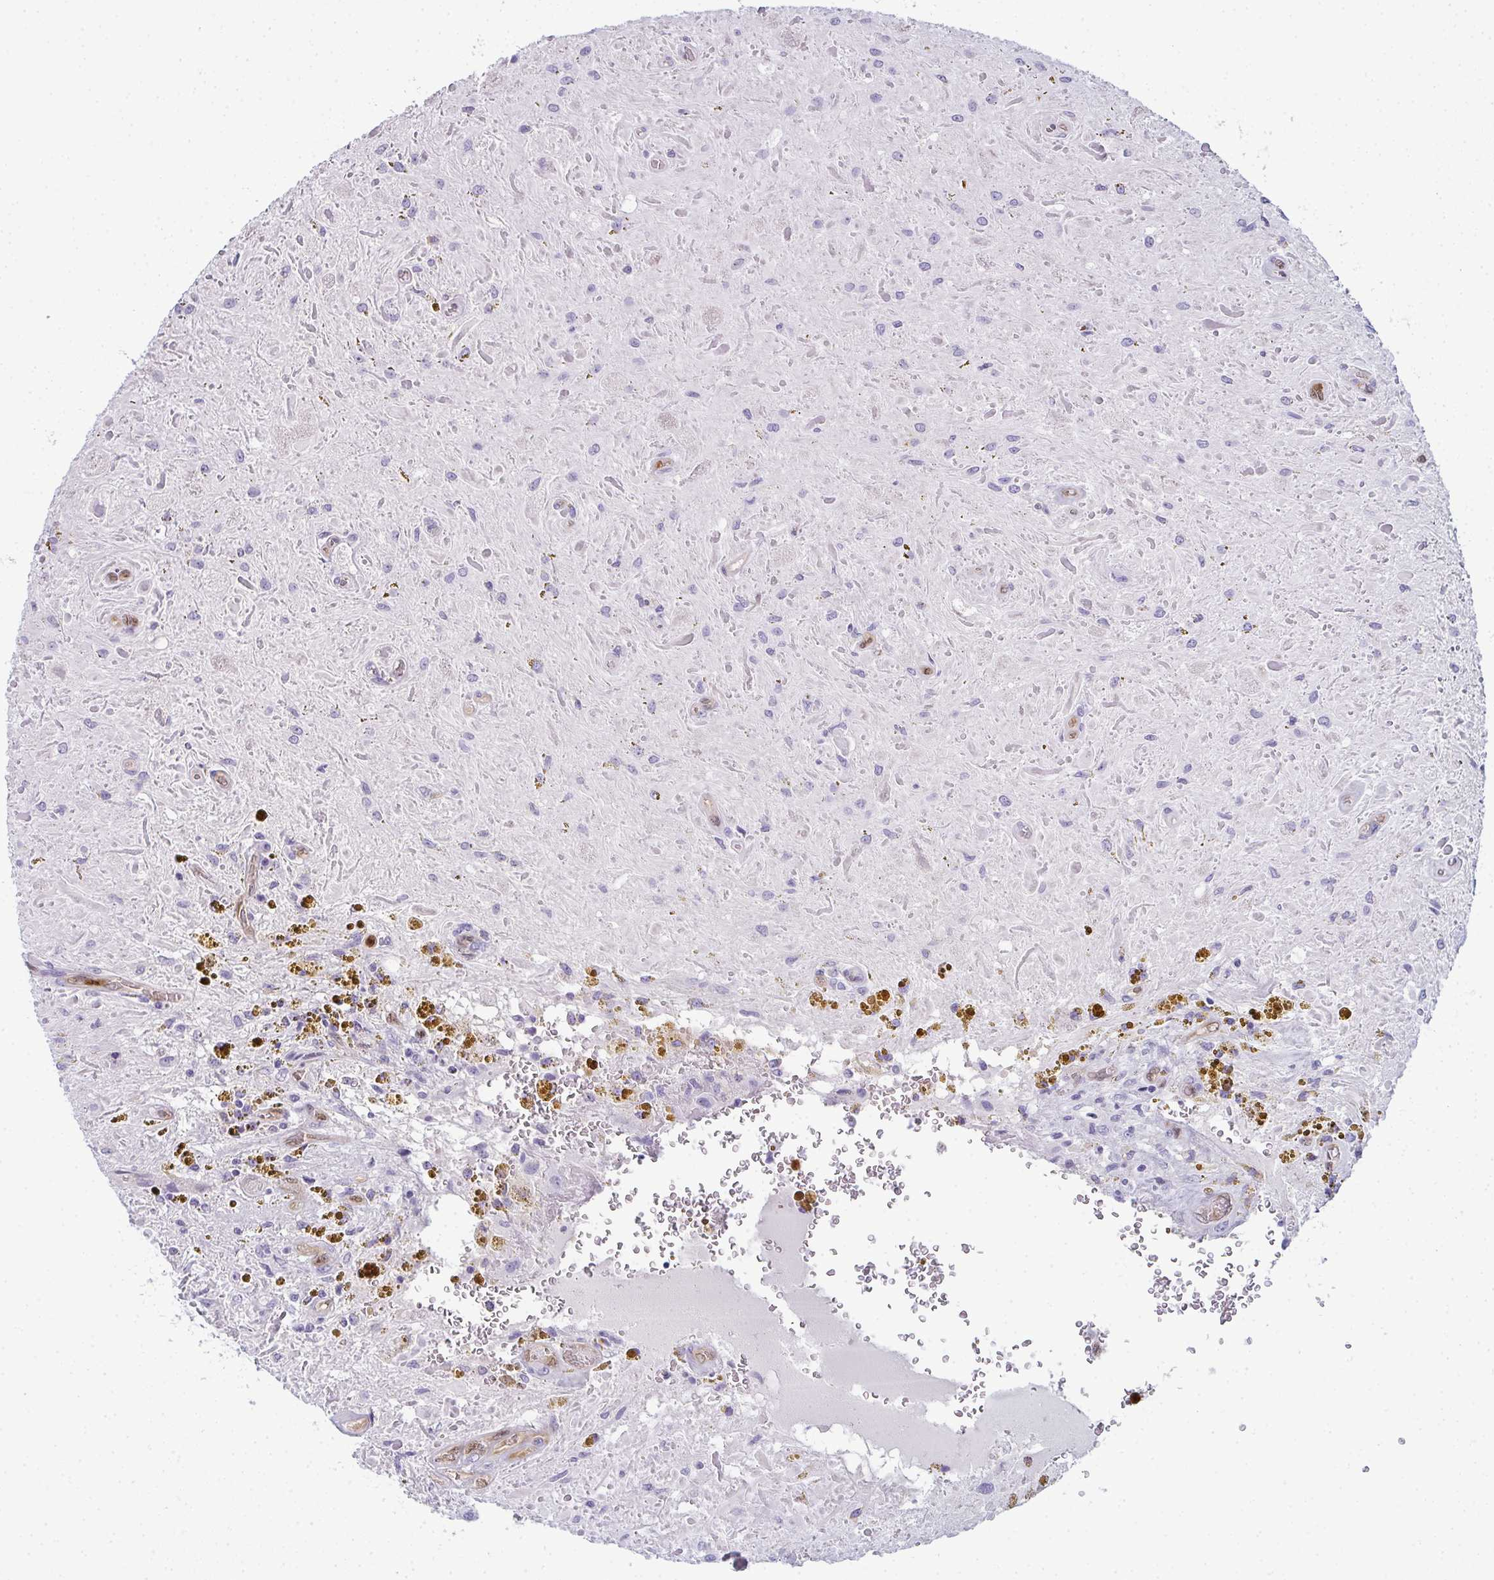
{"staining": {"intensity": "negative", "quantity": "none", "location": "none"}, "tissue": "glioma", "cell_type": "Tumor cells", "image_type": "cancer", "snomed": [{"axis": "morphology", "description": "Glioma, malignant, Low grade"}, {"axis": "topography", "description": "Cerebellum"}], "caption": "The IHC image has no significant staining in tumor cells of malignant glioma (low-grade) tissue.", "gene": "CDA", "patient": {"sex": "female", "age": 14}}